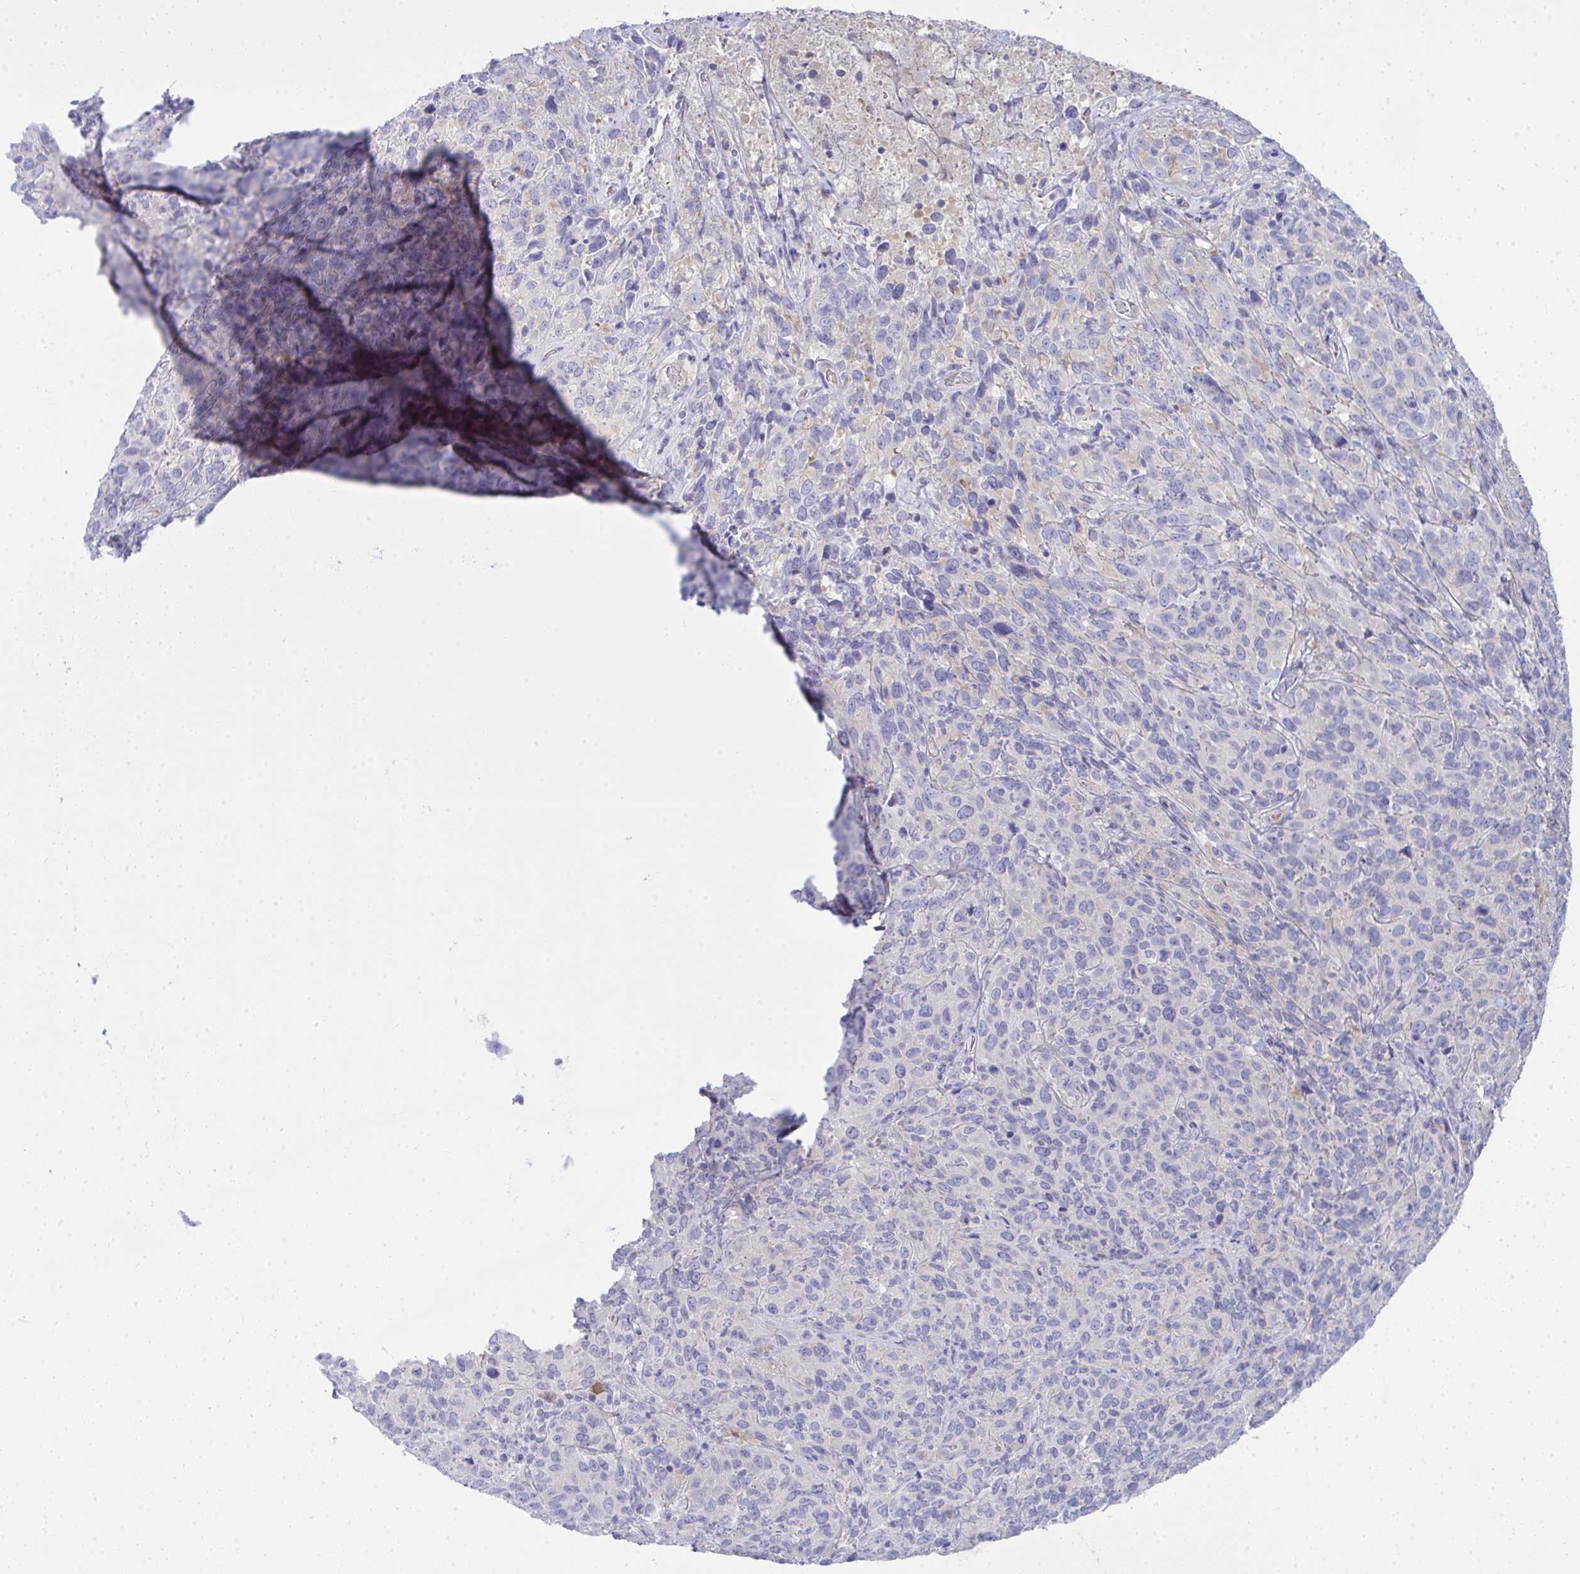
{"staining": {"intensity": "negative", "quantity": "none", "location": "none"}, "tissue": "cervical cancer", "cell_type": "Tumor cells", "image_type": "cancer", "snomed": [{"axis": "morphology", "description": "Squamous cell carcinoma, NOS"}, {"axis": "topography", "description": "Cervix"}], "caption": "This photomicrograph is of cervical cancer (squamous cell carcinoma) stained with immunohistochemistry (IHC) to label a protein in brown with the nuclei are counter-stained blue. There is no expression in tumor cells. Nuclei are stained in blue.", "gene": "LRRC36", "patient": {"sex": "female", "age": 51}}